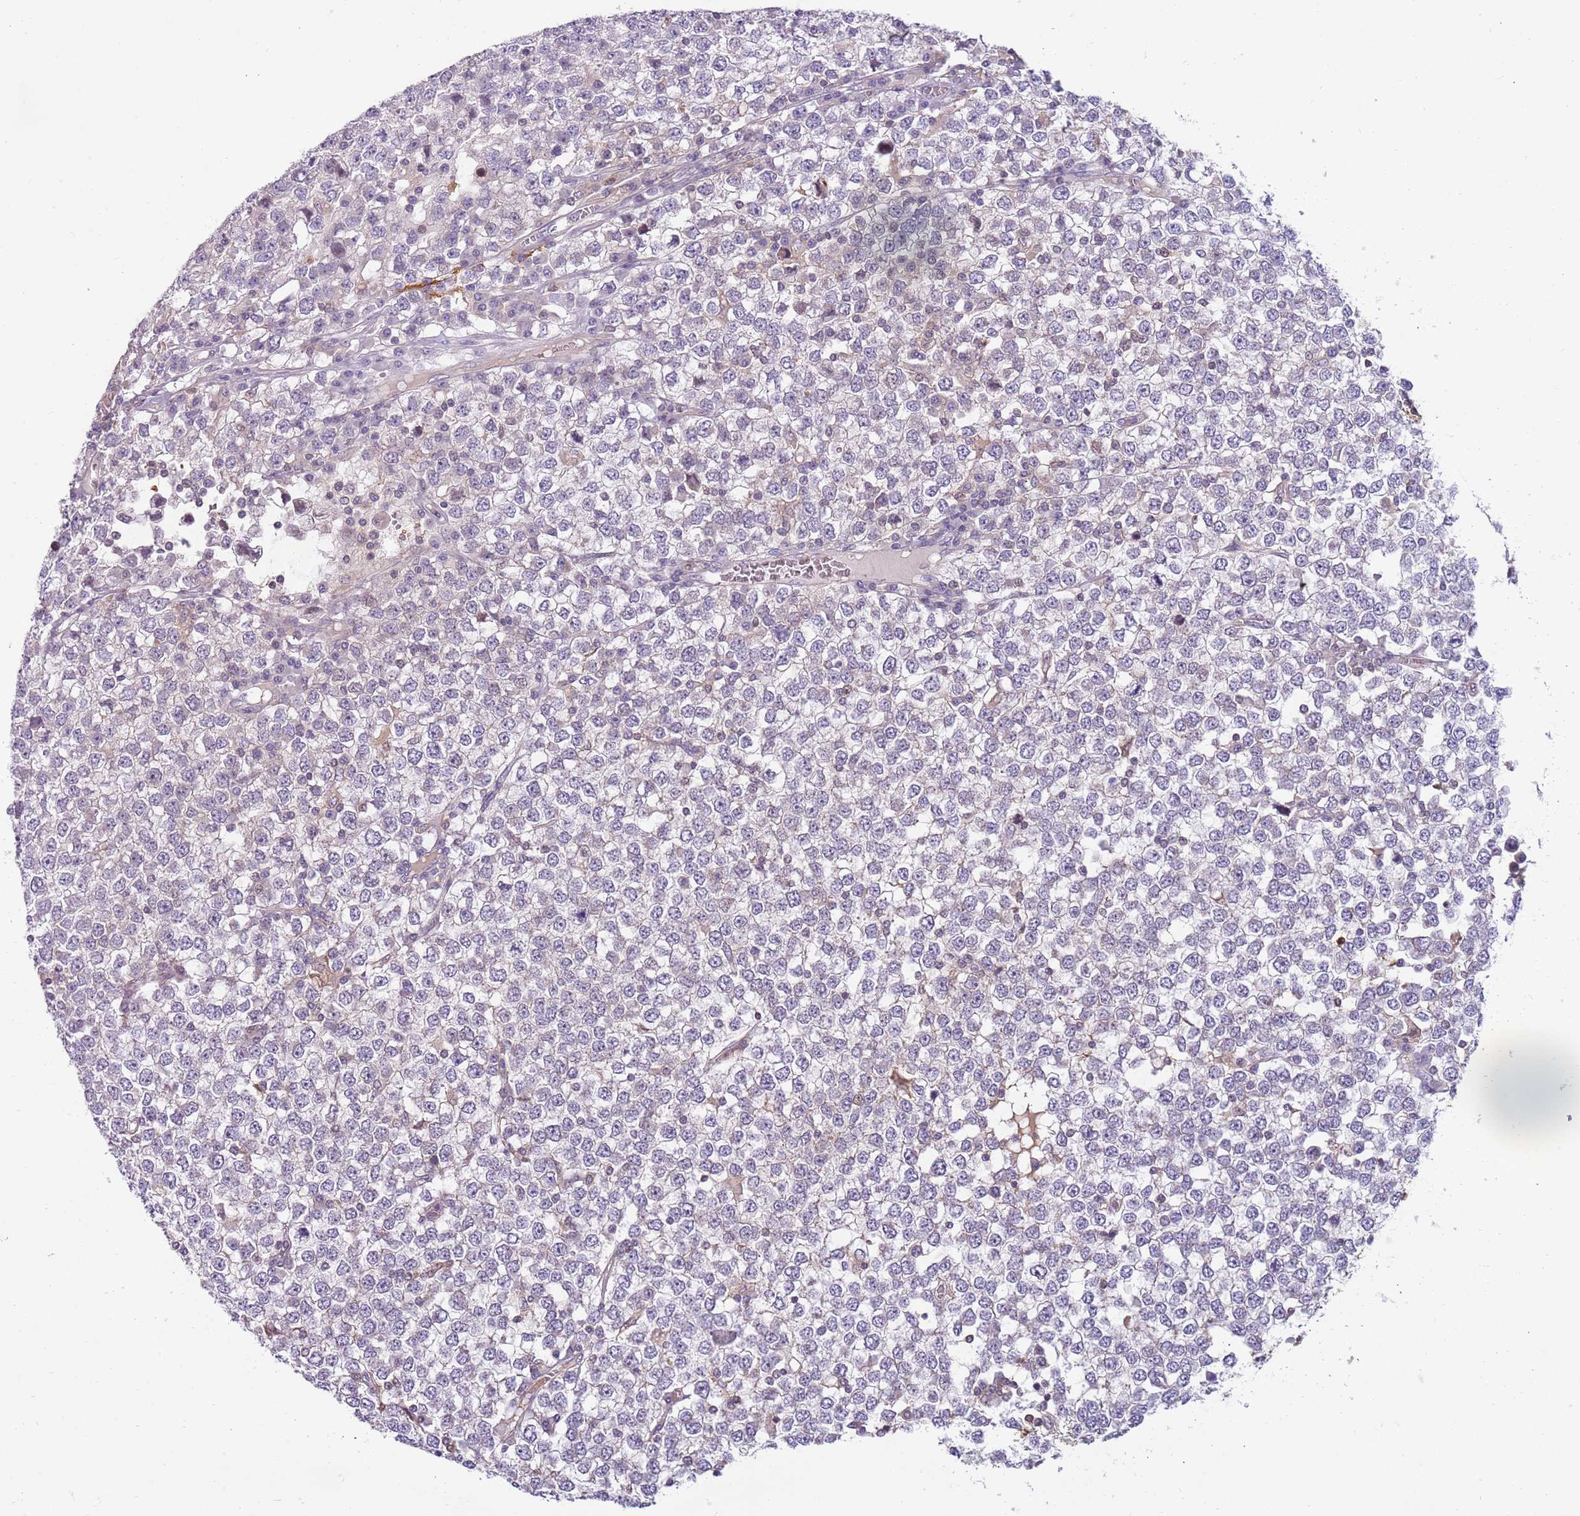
{"staining": {"intensity": "negative", "quantity": "none", "location": "none"}, "tissue": "testis cancer", "cell_type": "Tumor cells", "image_type": "cancer", "snomed": [{"axis": "morphology", "description": "Seminoma, NOS"}, {"axis": "topography", "description": "Testis"}], "caption": "DAB immunohistochemical staining of testis seminoma shows no significant staining in tumor cells.", "gene": "ARHGAP5", "patient": {"sex": "male", "age": 65}}